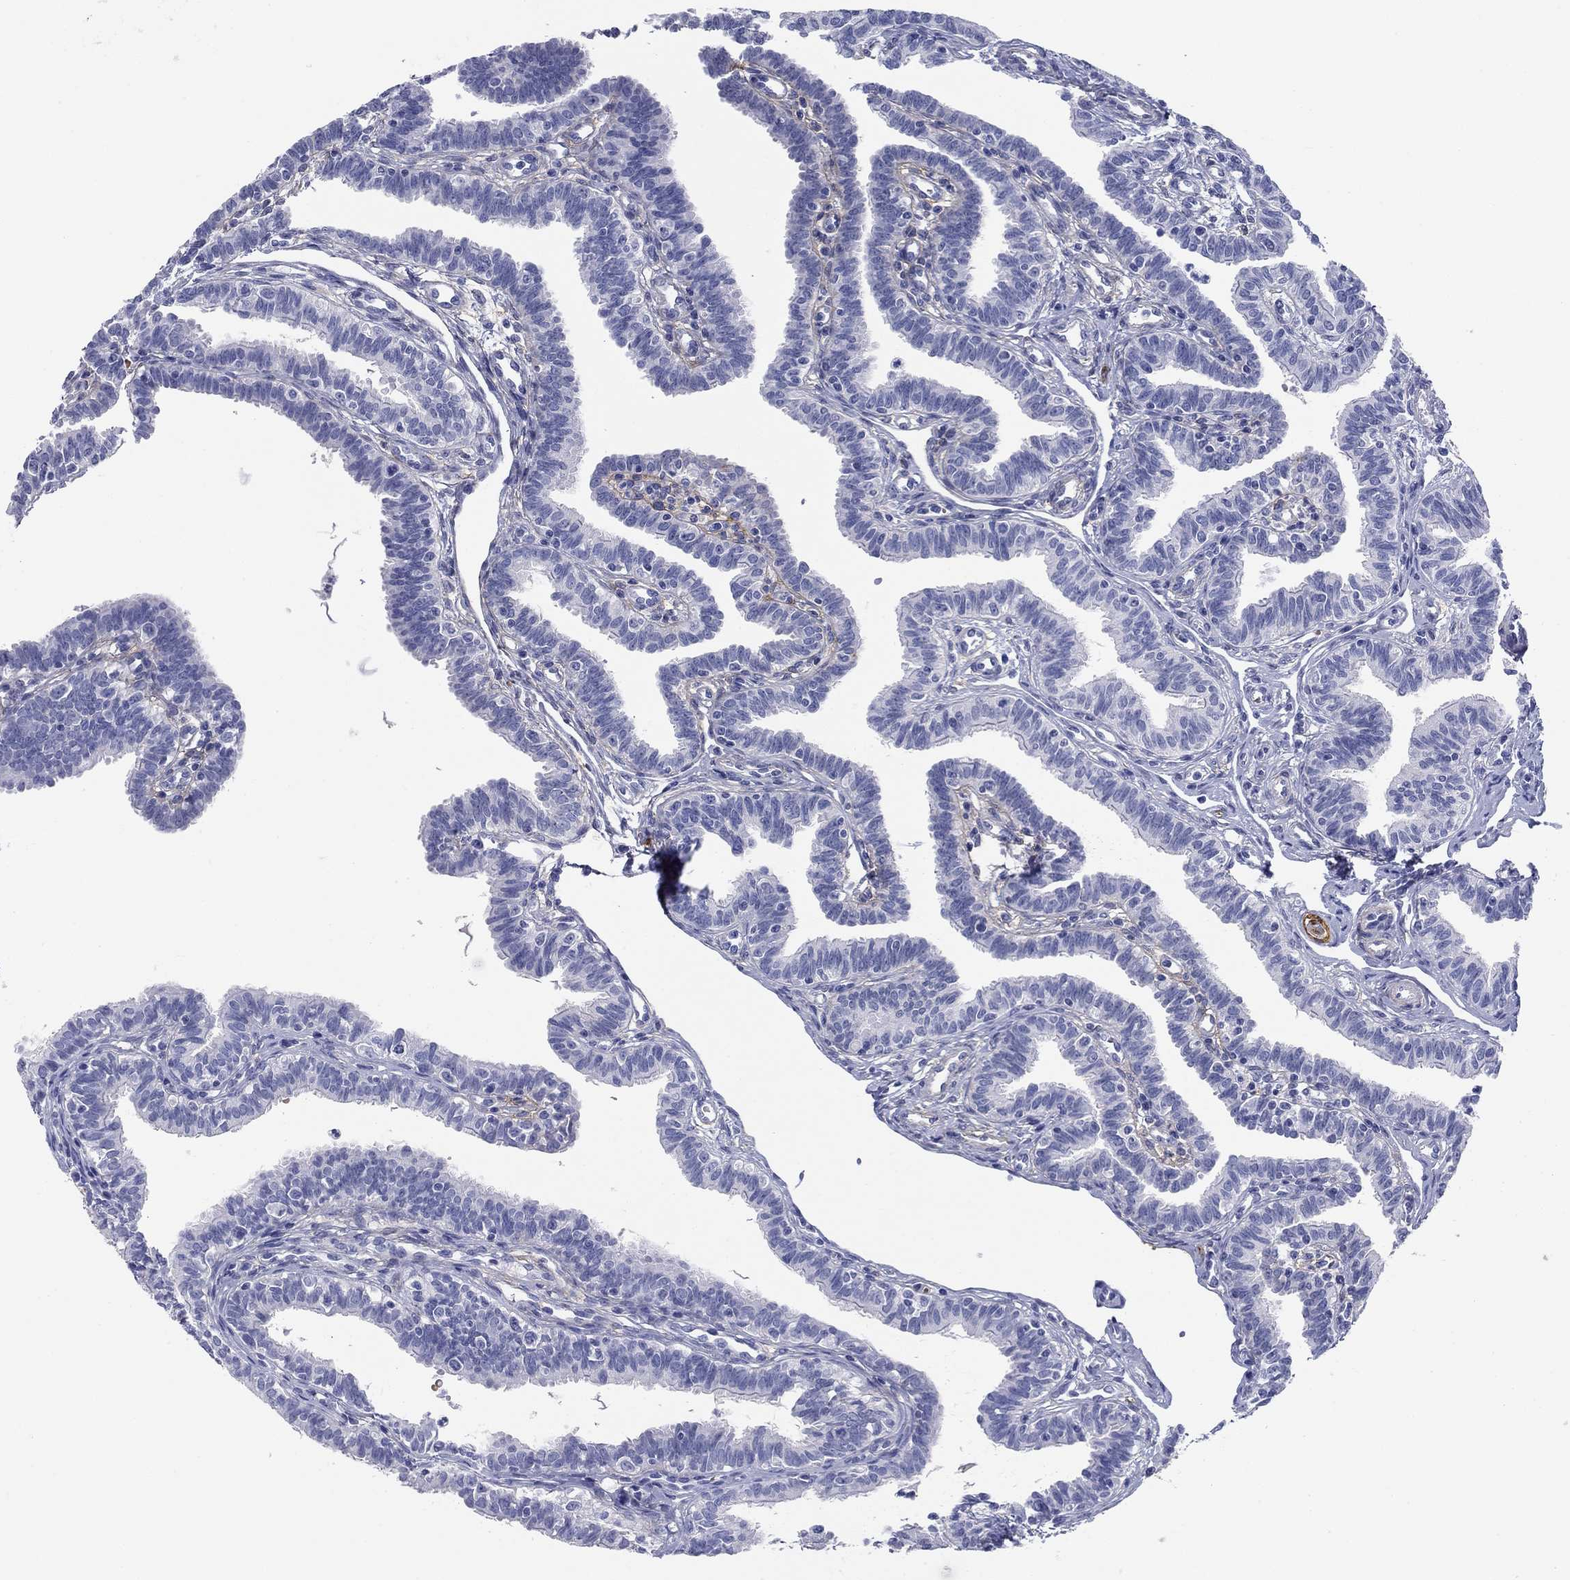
{"staining": {"intensity": "negative", "quantity": "none", "location": "none"}, "tissue": "fallopian tube", "cell_type": "Glandular cells", "image_type": "normal", "snomed": [{"axis": "morphology", "description": "Normal tissue, NOS"}, {"axis": "topography", "description": "Fallopian tube"}], "caption": "An image of fallopian tube stained for a protein reveals no brown staining in glandular cells.", "gene": "GPC1", "patient": {"sex": "female", "age": 36}}